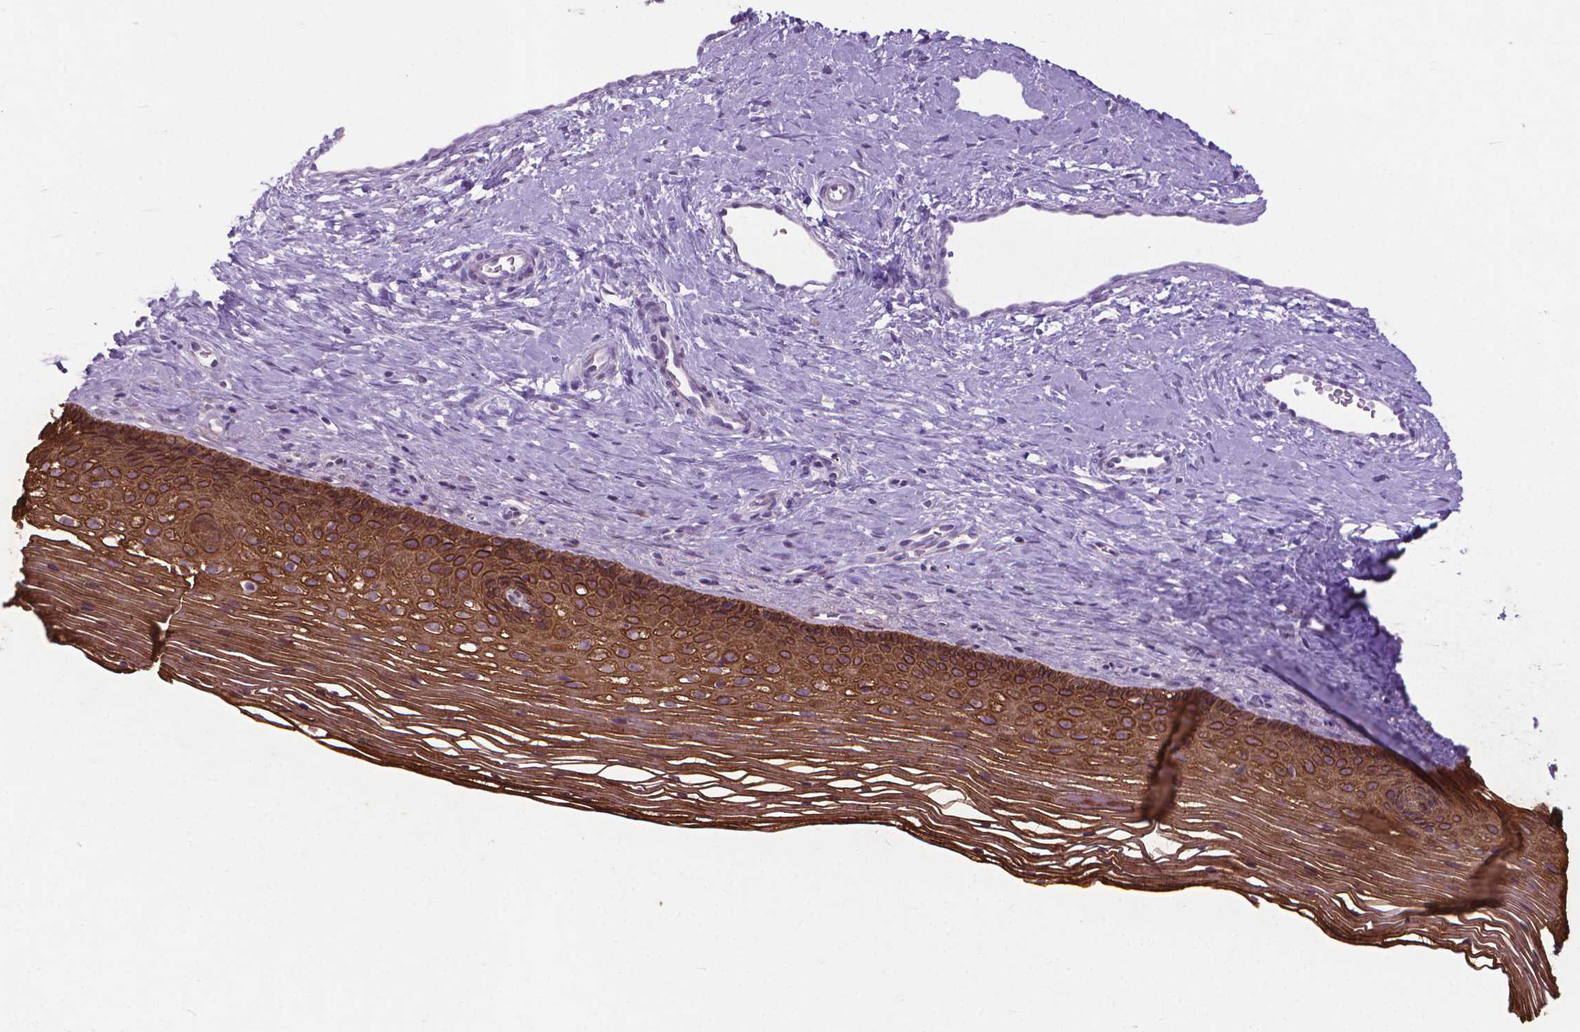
{"staining": {"intensity": "negative", "quantity": "none", "location": "none"}, "tissue": "cervix", "cell_type": "Glandular cells", "image_type": "normal", "snomed": [{"axis": "morphology", "description": "Normal tissue, NOS"}, {"axis": "topography", "description": "Cervix"}], "caption": "High magnification brightfield microscopy of benign cervix stained with DAB (brown) and counterstained with hematoxylin (blue): glandular cells show no significant staining. The staining was performed using DAB (3,3'-diaminobenzidine) to visualize the protein expression in brown, while the nuclei were stained in blue with hematoxylin (Magnification: 20x).", "gene": "KRT5", "patient": {"sex": "female", "age": 34}}